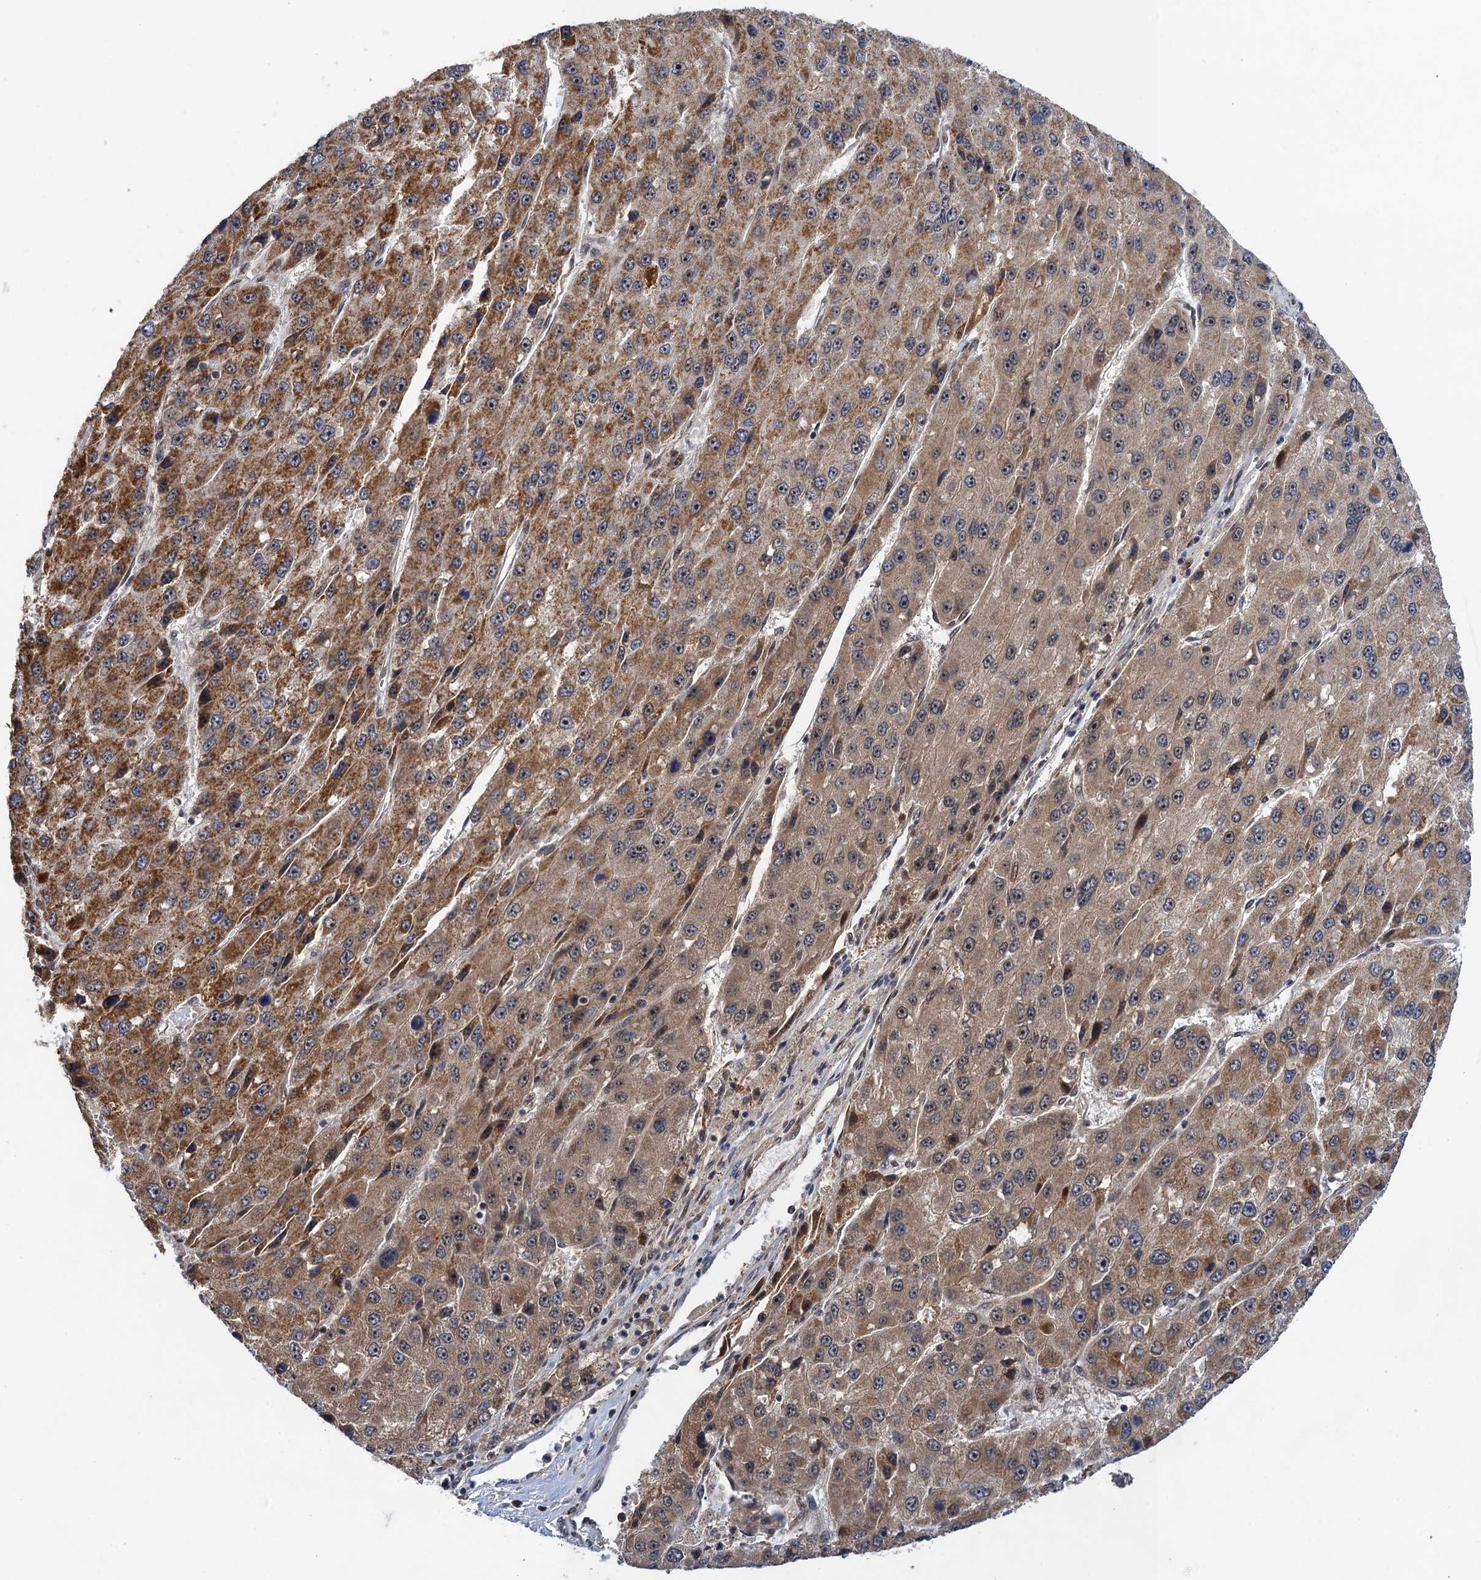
{"staining": {"intensity": "moderate", "quantity": ">75%", "location": "cytoplasmic/membranous"}, "tissue": "liver cancer", "cell_type": "Tumor cells", "image_type": "cancer", "snomed": [{"axis": "morphology", "description": "Carcinoma, Hepatocellular, NOS"}, {"axis": "topography", "description": "Liver"}], "caption": "Liver cancer stained for a protein (brown) displays moderate cytoplasmic/membranous positive positivity in approximately >75% of tumor cells.", "gene": "ZAR1L", "patient": {"sex": "female", "age": 73}}